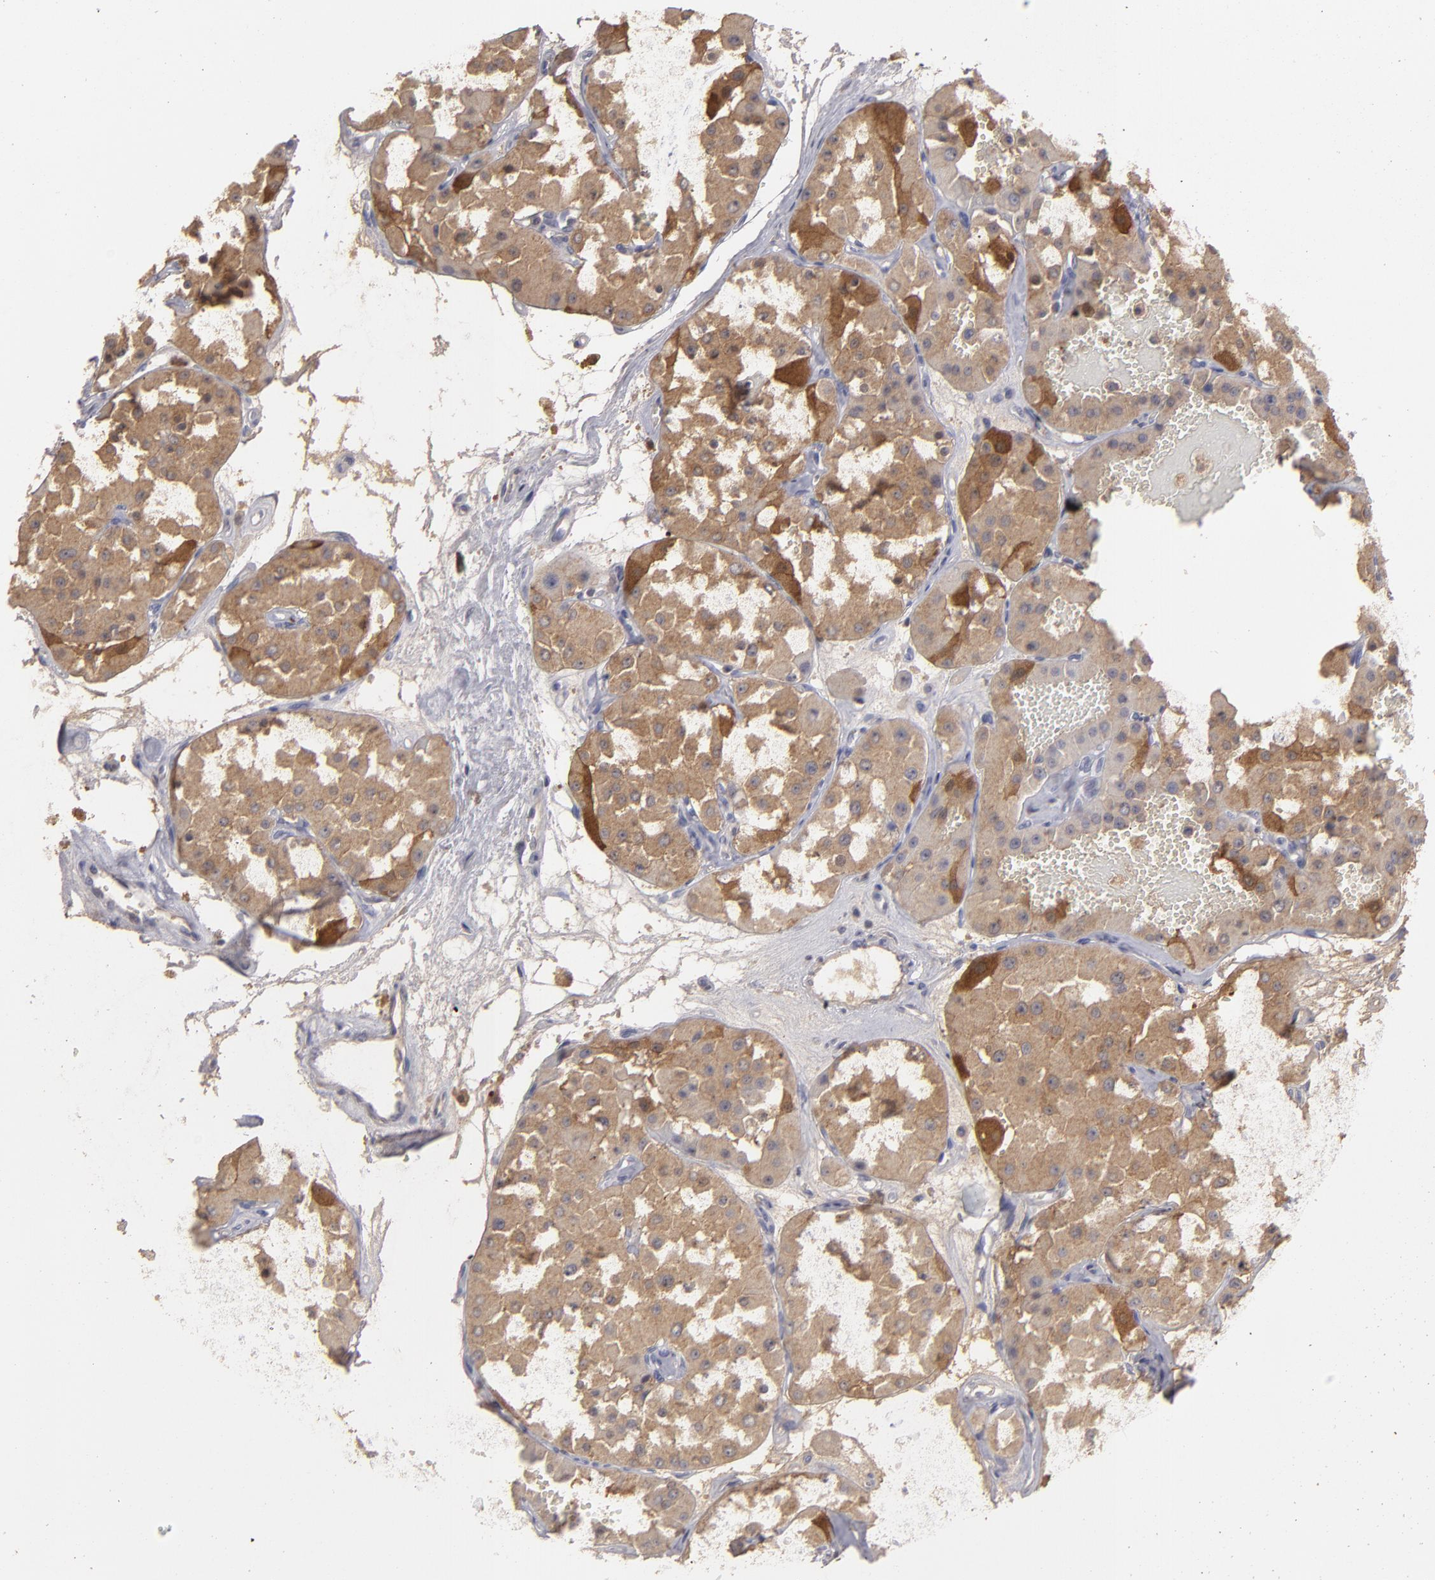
{"staining": {"intensity": "moderate", "quantity": ">75%", "location": "cytoplasmic/membranous"}, "tissue": "renal cancer", "cell_type": "Tumor cells", "image_type": "cancer", "snomed": [{"axis": "morphology", "description": "Adenocarcinoma, uncertain malignant potential"}, {"axis": "topography", "description": "Kidney"}], "caption": "Tumor cells exhibit medium levels of moderate cytoplasmic/membranous staining in about >75% of cells in human renal cancer. Using DAB (brown) and hematoxylin (blue) stains, captured at high magnification using brightfield microscopy.", "gene": "SEMA3G", "patient": {"sex": "male", "age": 63}}